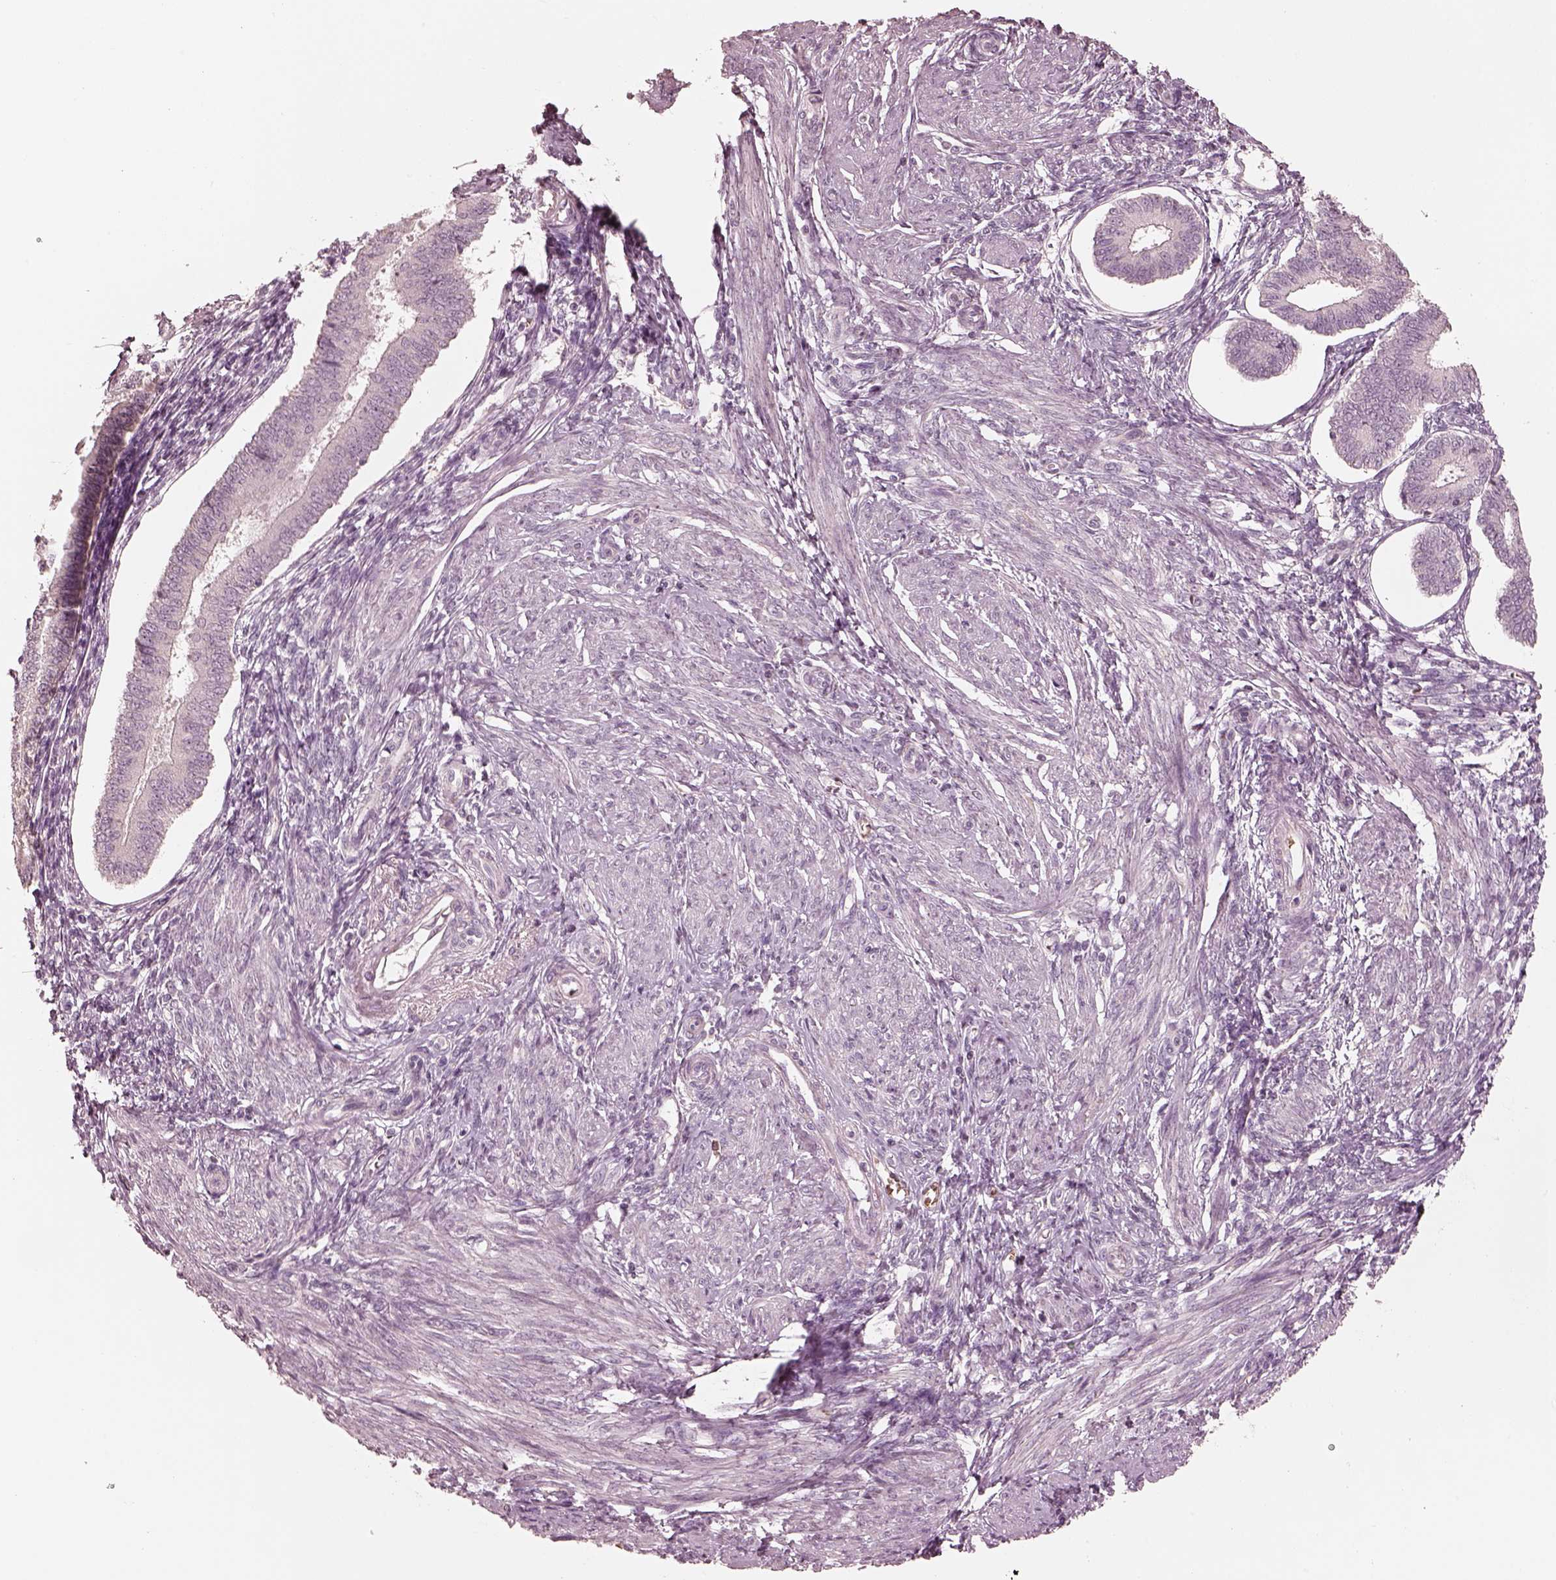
{"staining": {"intensity": "negative", "quantity": "none", "location": "none"}, "tissue": "endometrium", "cell_type": "Cells in endometrial stroma", "image_type": "normal", "snomed": [{"axis": "morphology", "description": "Normal tissue, NOS"}, {"axis": "topography", "description": "Endometrium"}], "caption": "The image exhibits no staining of cells in endometrial stroma in benign endometrium. (Immunohistochemistry (ihc), brightfield microscopy, high magnification).", "gene": "ANKLE1", "patient": {"sex": "female", "age": 42}}